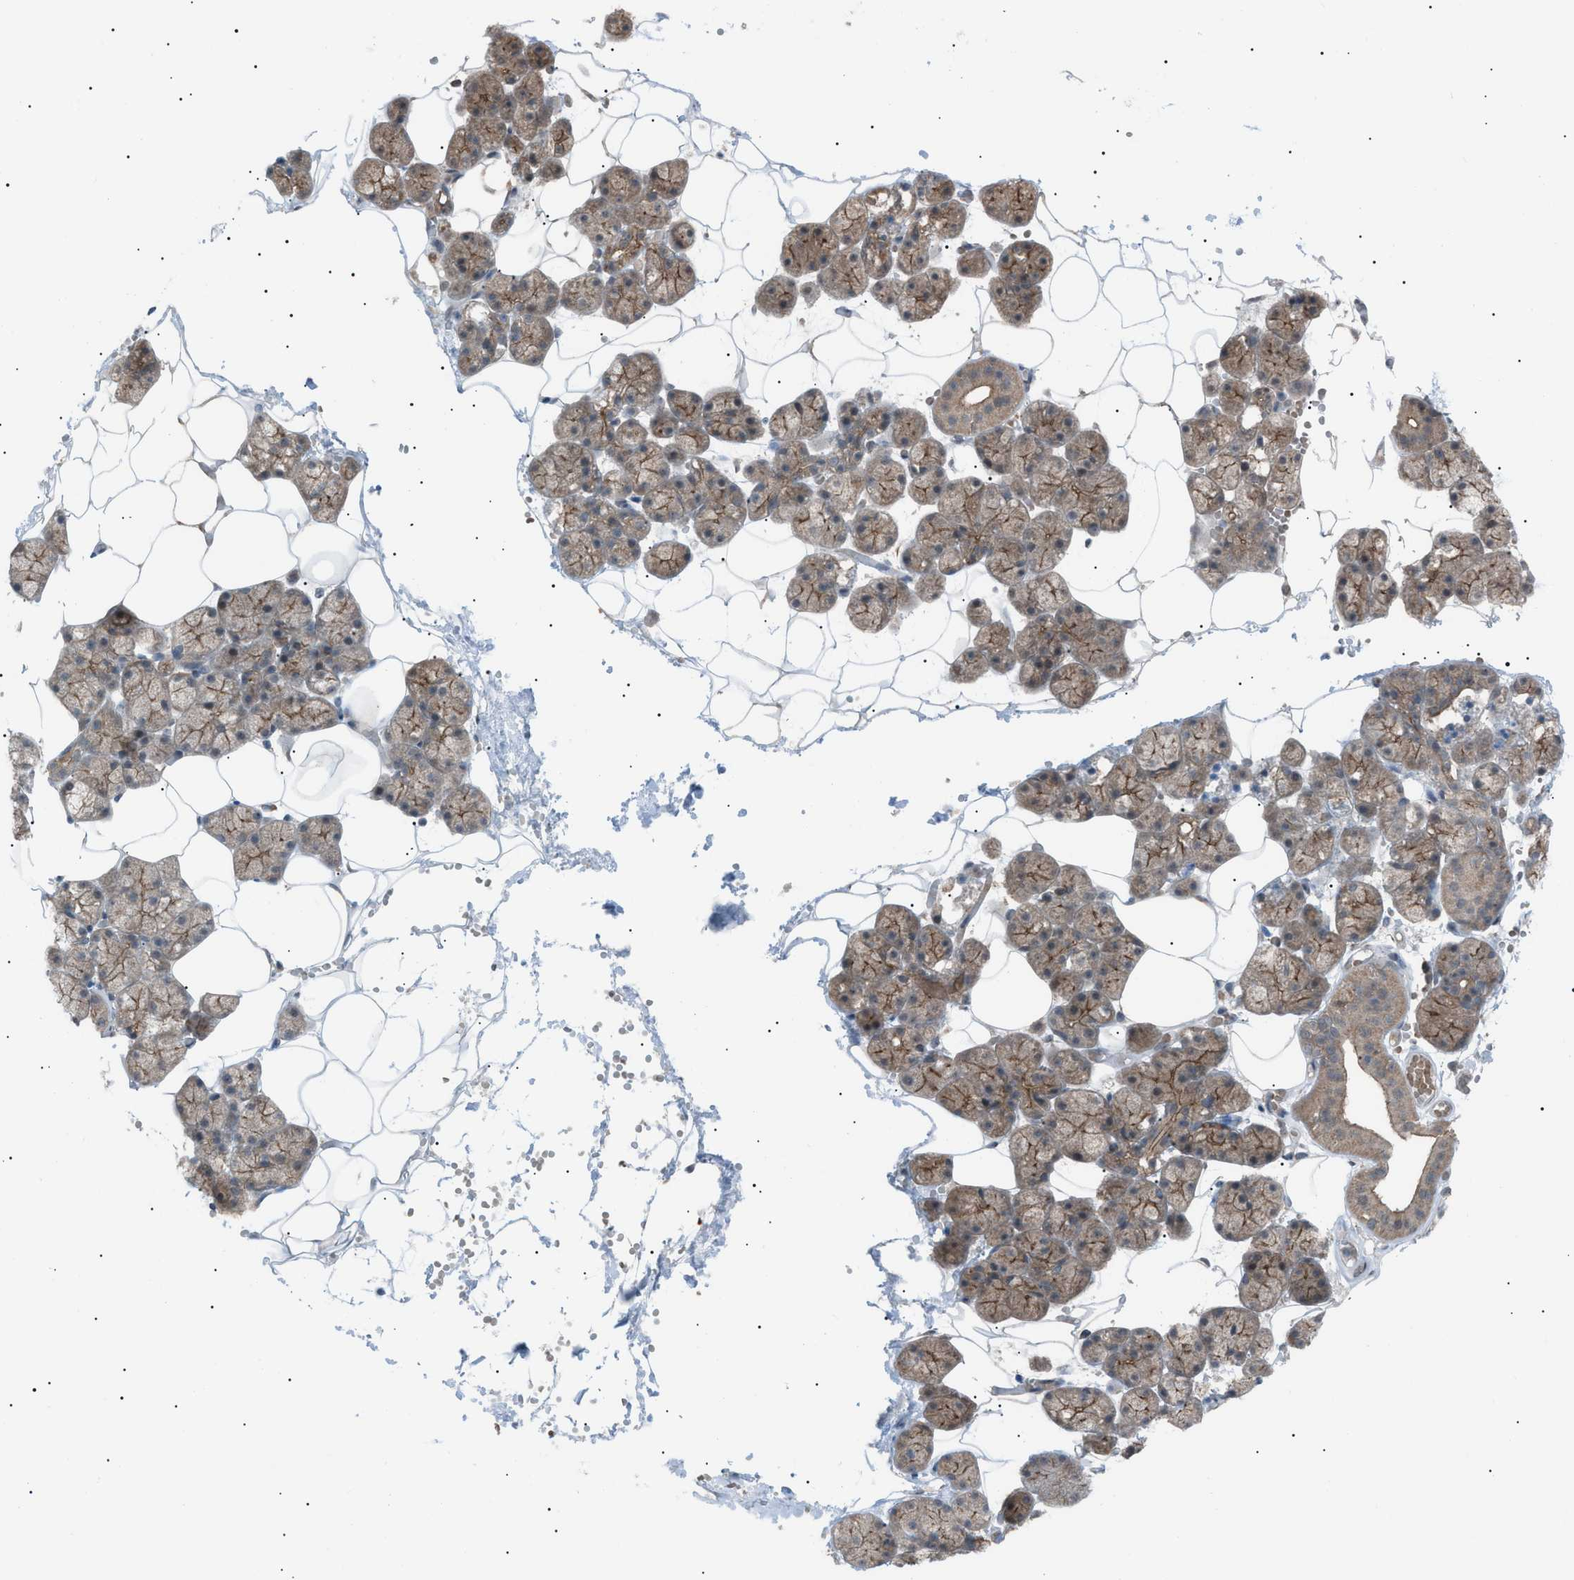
{"staining": {"intensity": "moderate", "quantity": ">75%", "location": "cytoplasmic/membranous"}, "tissue": "salivary gland", "cell_type": "Glandular cells", "image_type": "normal", "snomed": [{"axis": "morphology", "description": "Normal tissue, NOS"}, {"axis": "topography", "description": "Salivary gland"}], "caption": "The photomicrograph shows immunohistochemical staining of unremarkable salivary gland. There is moderate cytoplasmic/membranous expression is present in approximately >75% of glandular cells. The staining was performed using DAB to visualize the protein expression in brown, while the nuclei were stained in blue with hematoxylin (Magnification: 20x).", "gene": "LPIN2", "patient": {"sex": "male", "age": 62}}